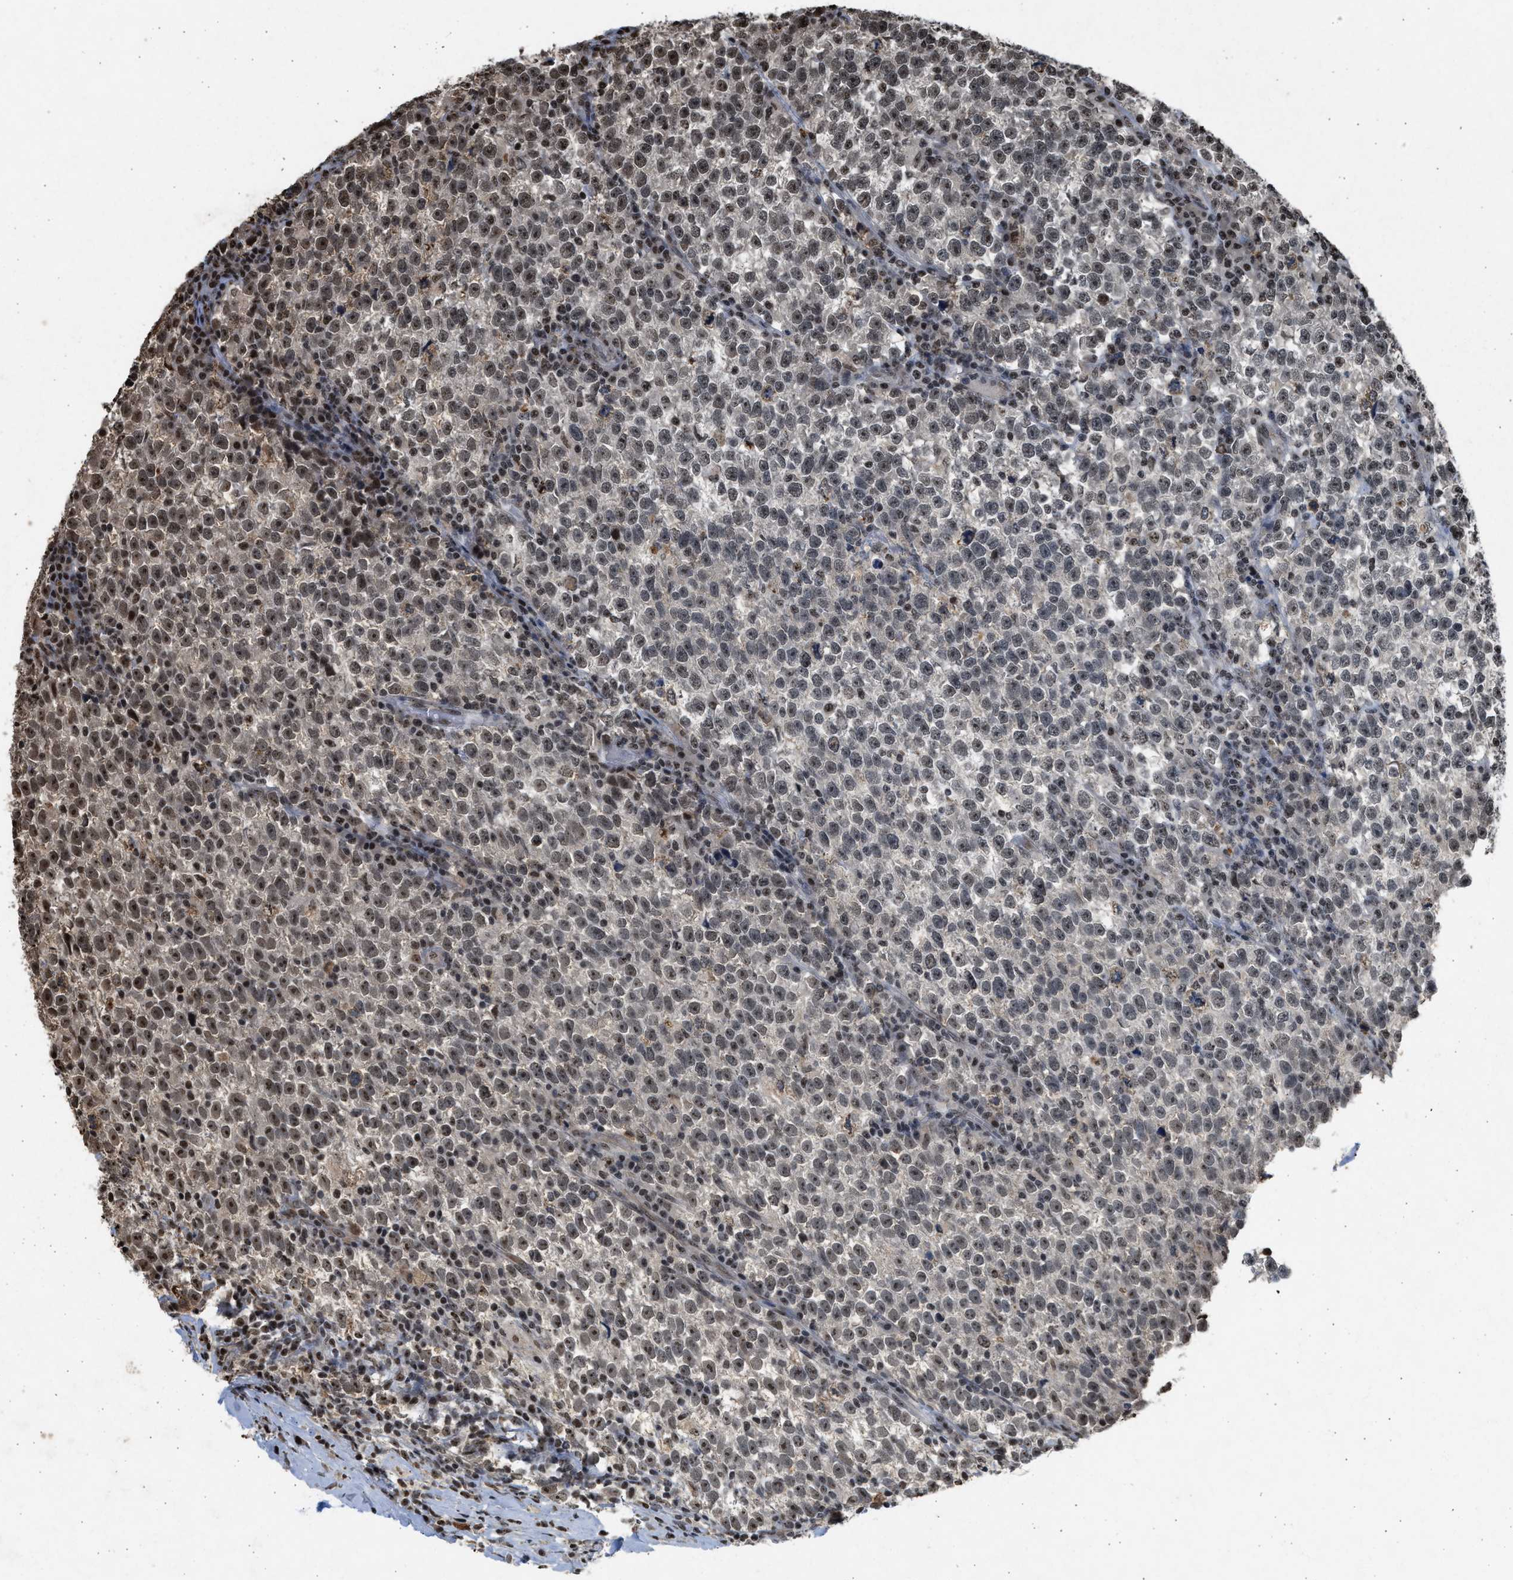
{"staining": {"intensity": "moderate", "quantity": ">75%", "location": "nuclear"}, "tissue": "testis cancer", "cell_type": "Tumor cells", "image_type": "cancer", "snomed": [{"axis": "morphology", "description": "Normal tissue, NOS"}, {"axis": "morphology", "description": "Seminoma, NOS"}, {"axis": "topography", "description": "Testis"}], "caption": "High-magnification brightfield microscopy of testis seminoma stained with DAB (brown) and counterstained with hematoxylin (blue). tumor cells exhibit moderate nuclear positivity is appreciated in about>75% of cells.", "gene": "TFDP2", "patient": {"sex": "male", "age": 43}}